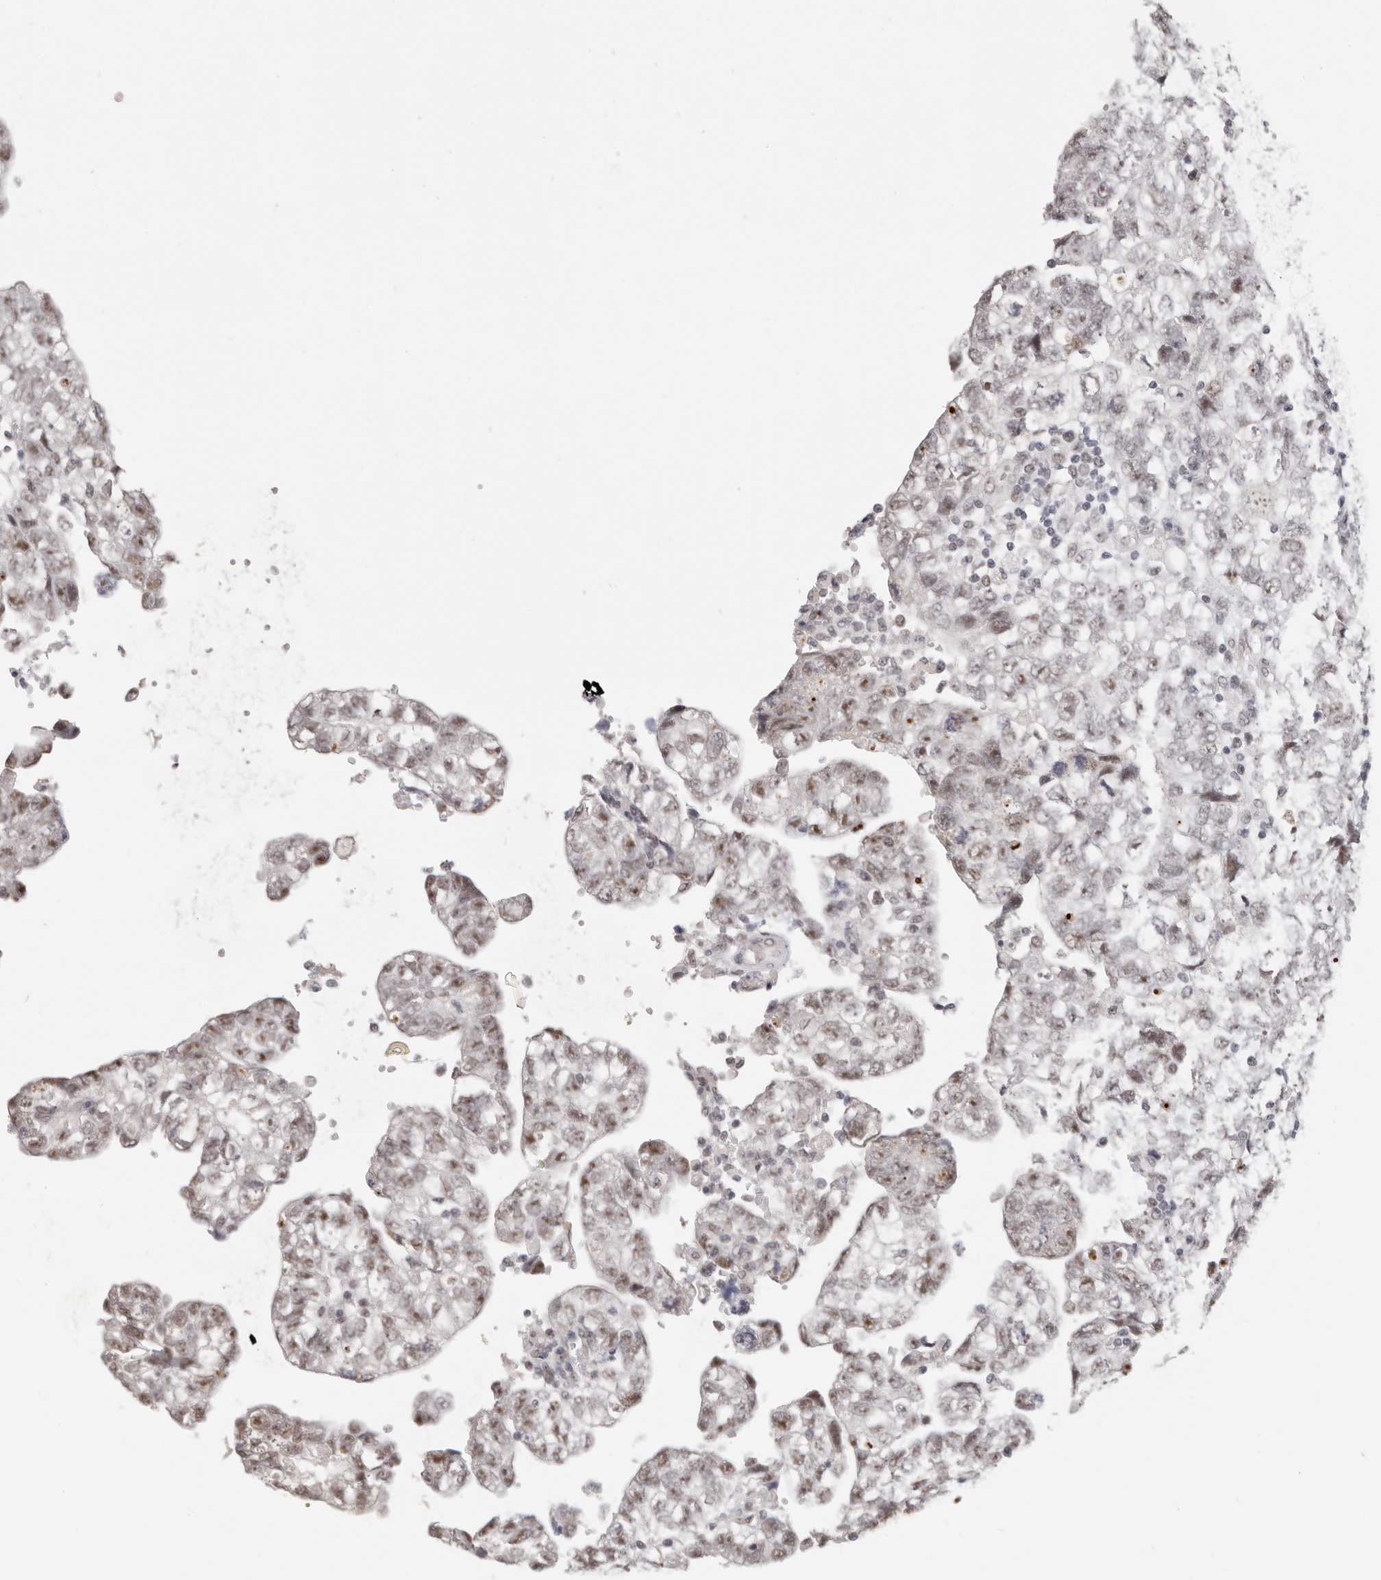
{"staining": {"intensity": "moderate", "quantity": ">75%", "location": "nuclear"}, "tissue": "testis cancer", "cell_type": "Tumor cells", "image_type": "cancer", "snomed": [{"axis": "morphology", "description": "Carcinoma, Embryonal, NOS"}, {"axis": "topography", "description": "Testis"}], "caption": "This is an image of immunohistochemistry (IHC) staining of embryonal carcinoma (testis), which shows moderate staining in the nuclear of tumor cells.", "gene": "LARP7", "patient": {"sex": "male", "age": 36}}